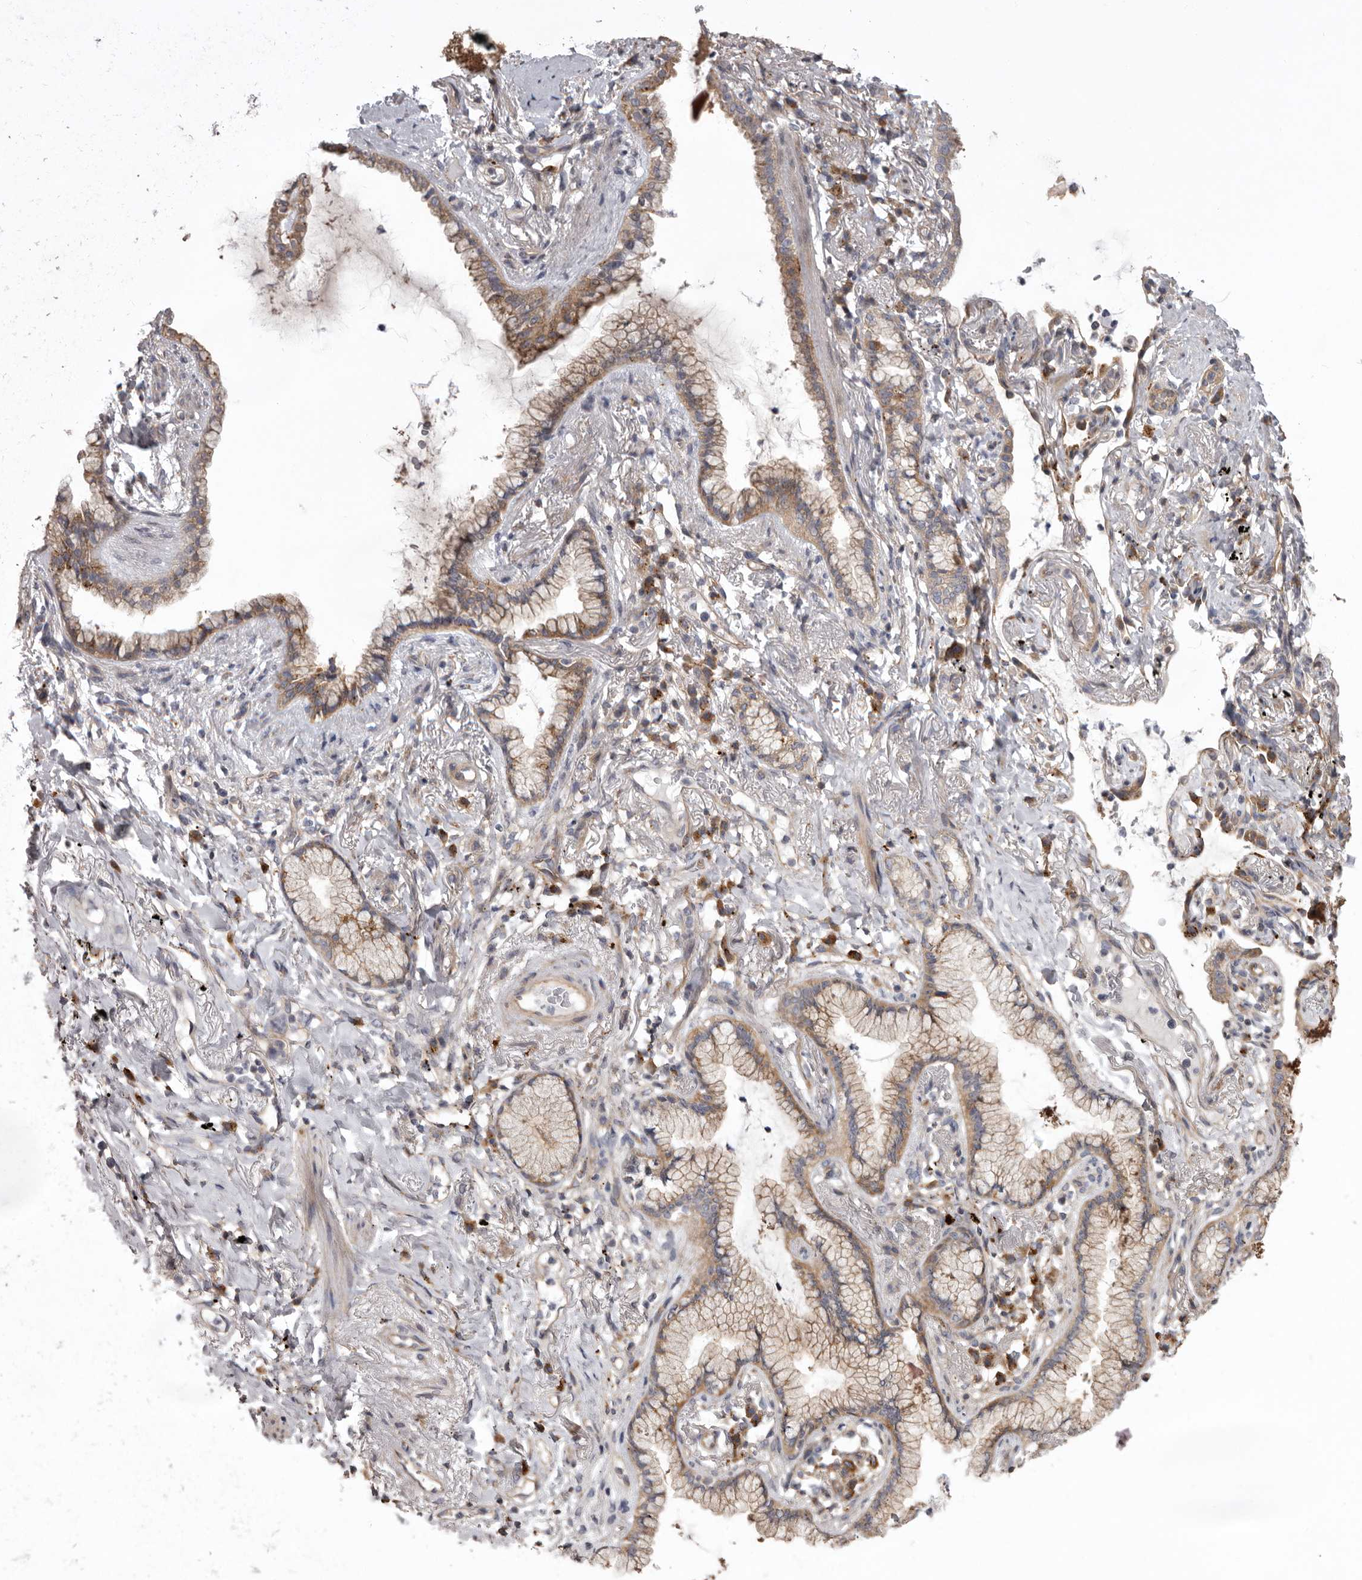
{"staining": {"intensity": "moderate", "quantity": "<25%", "location": "cytoplasmic/membranous"}, "tissue": "lung cancer", "cell_type": "Tumor cells", "image_type": "cancer", "snomed": [{"axis": "morphology", "description": "Adenocarcinoma, NOS"}, {"axis": "topography", "description": "Lung"}], "caption": "Immunohistochemical staining of human lung cancer demonstrates low levels of moderate cytoplasmic/membranous protein expression in about <25% of tumor cells. (Brightfield microscopy of DAB IHC at high magnification).", "gene": "WDR47", "patient": {"sex": "female", "age": 70}}